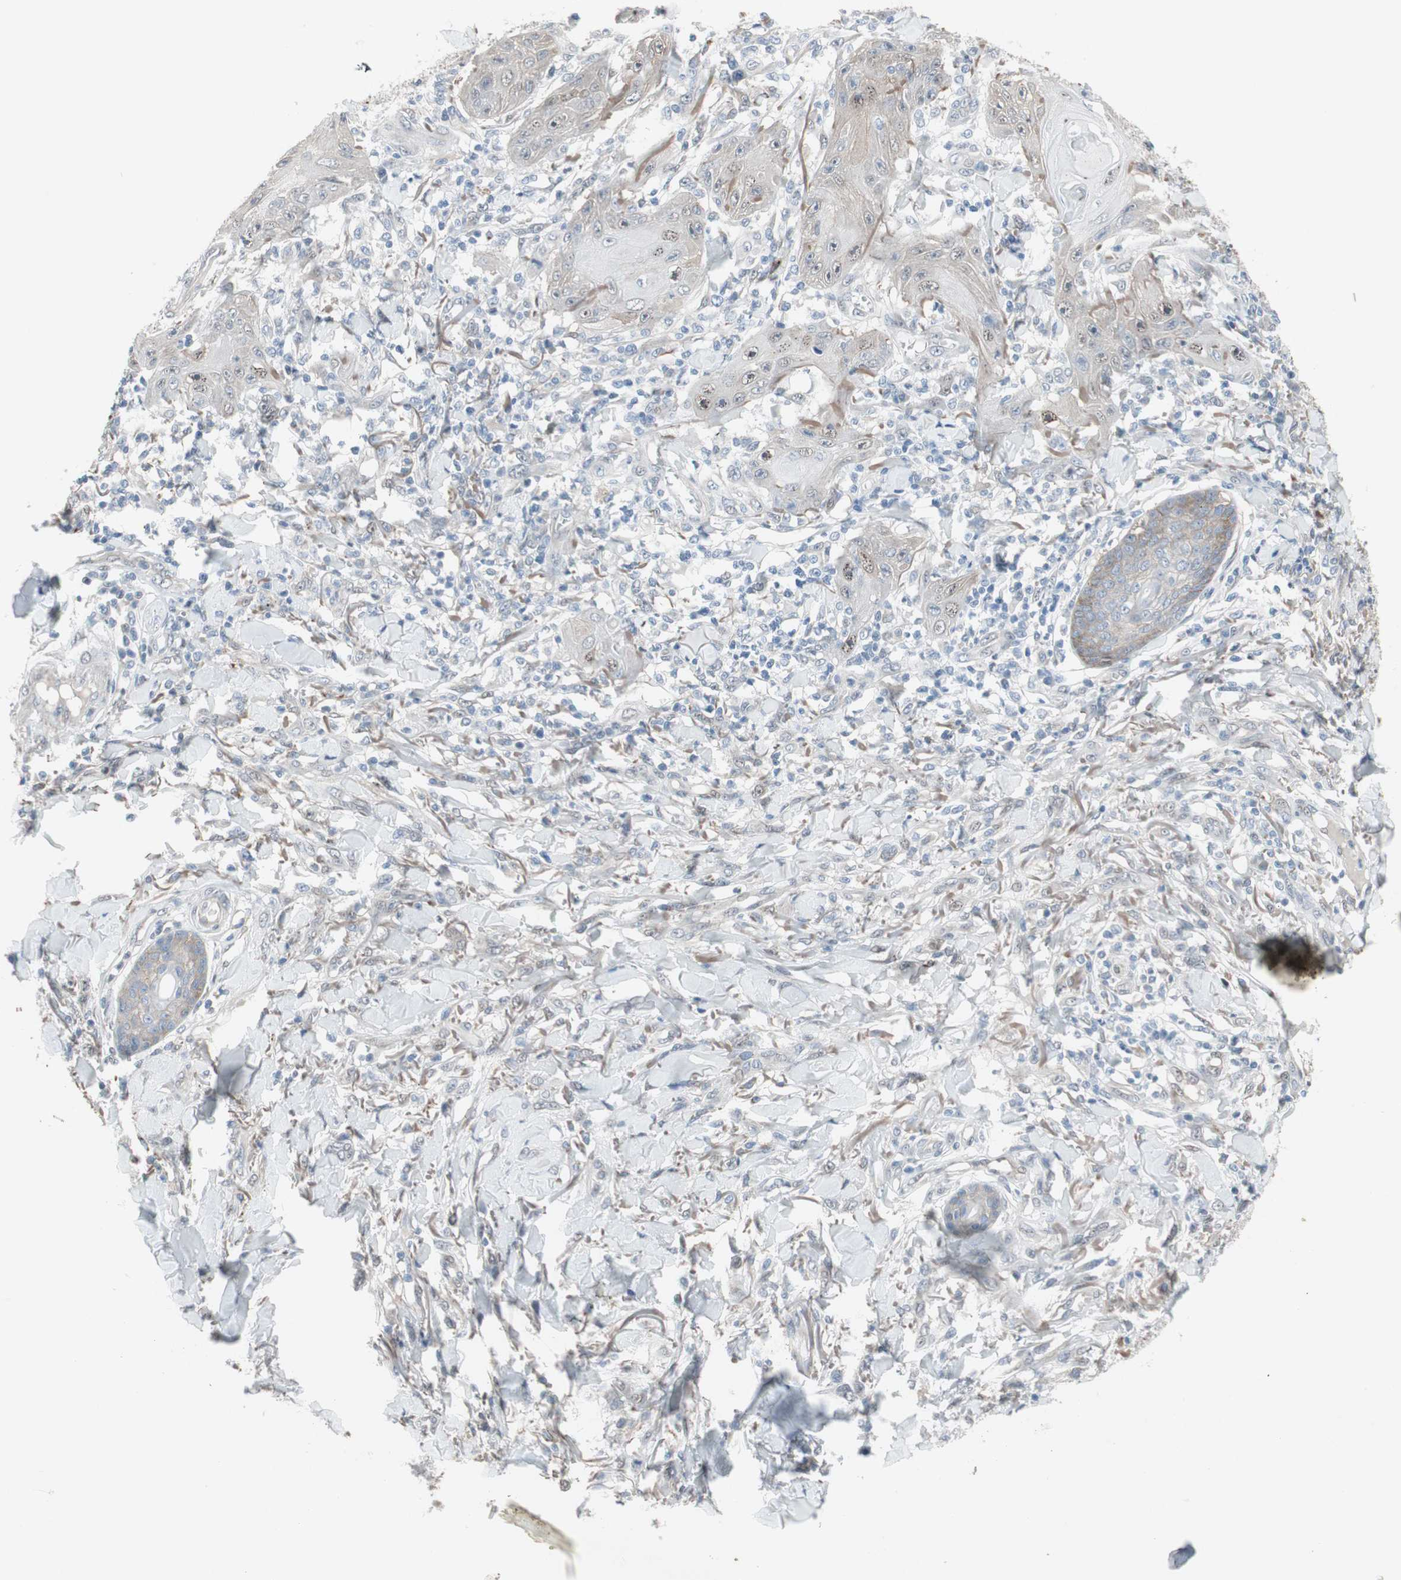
{"staining": {"intensity": "weak", "quantity": "<25%", "location": "cytoplasmic/membranous,nuclear"}, "tissue": "skin cancer", "cell_type": "Tumor cells", "image_type": "cancer", "snomed": [{"axis": "morphology", "description": "Squamous cell carcinoma, NOS"}, {"axis": "topography", "description": "Skin"}], "caption": "DAB (3,3'-diaminobenzidine) immunohistochemical staining of human skin cancer exhibits no significant staining in tumor cells.", "gene": "CAND2", "patient": {"sex": "female", "age": 78}}